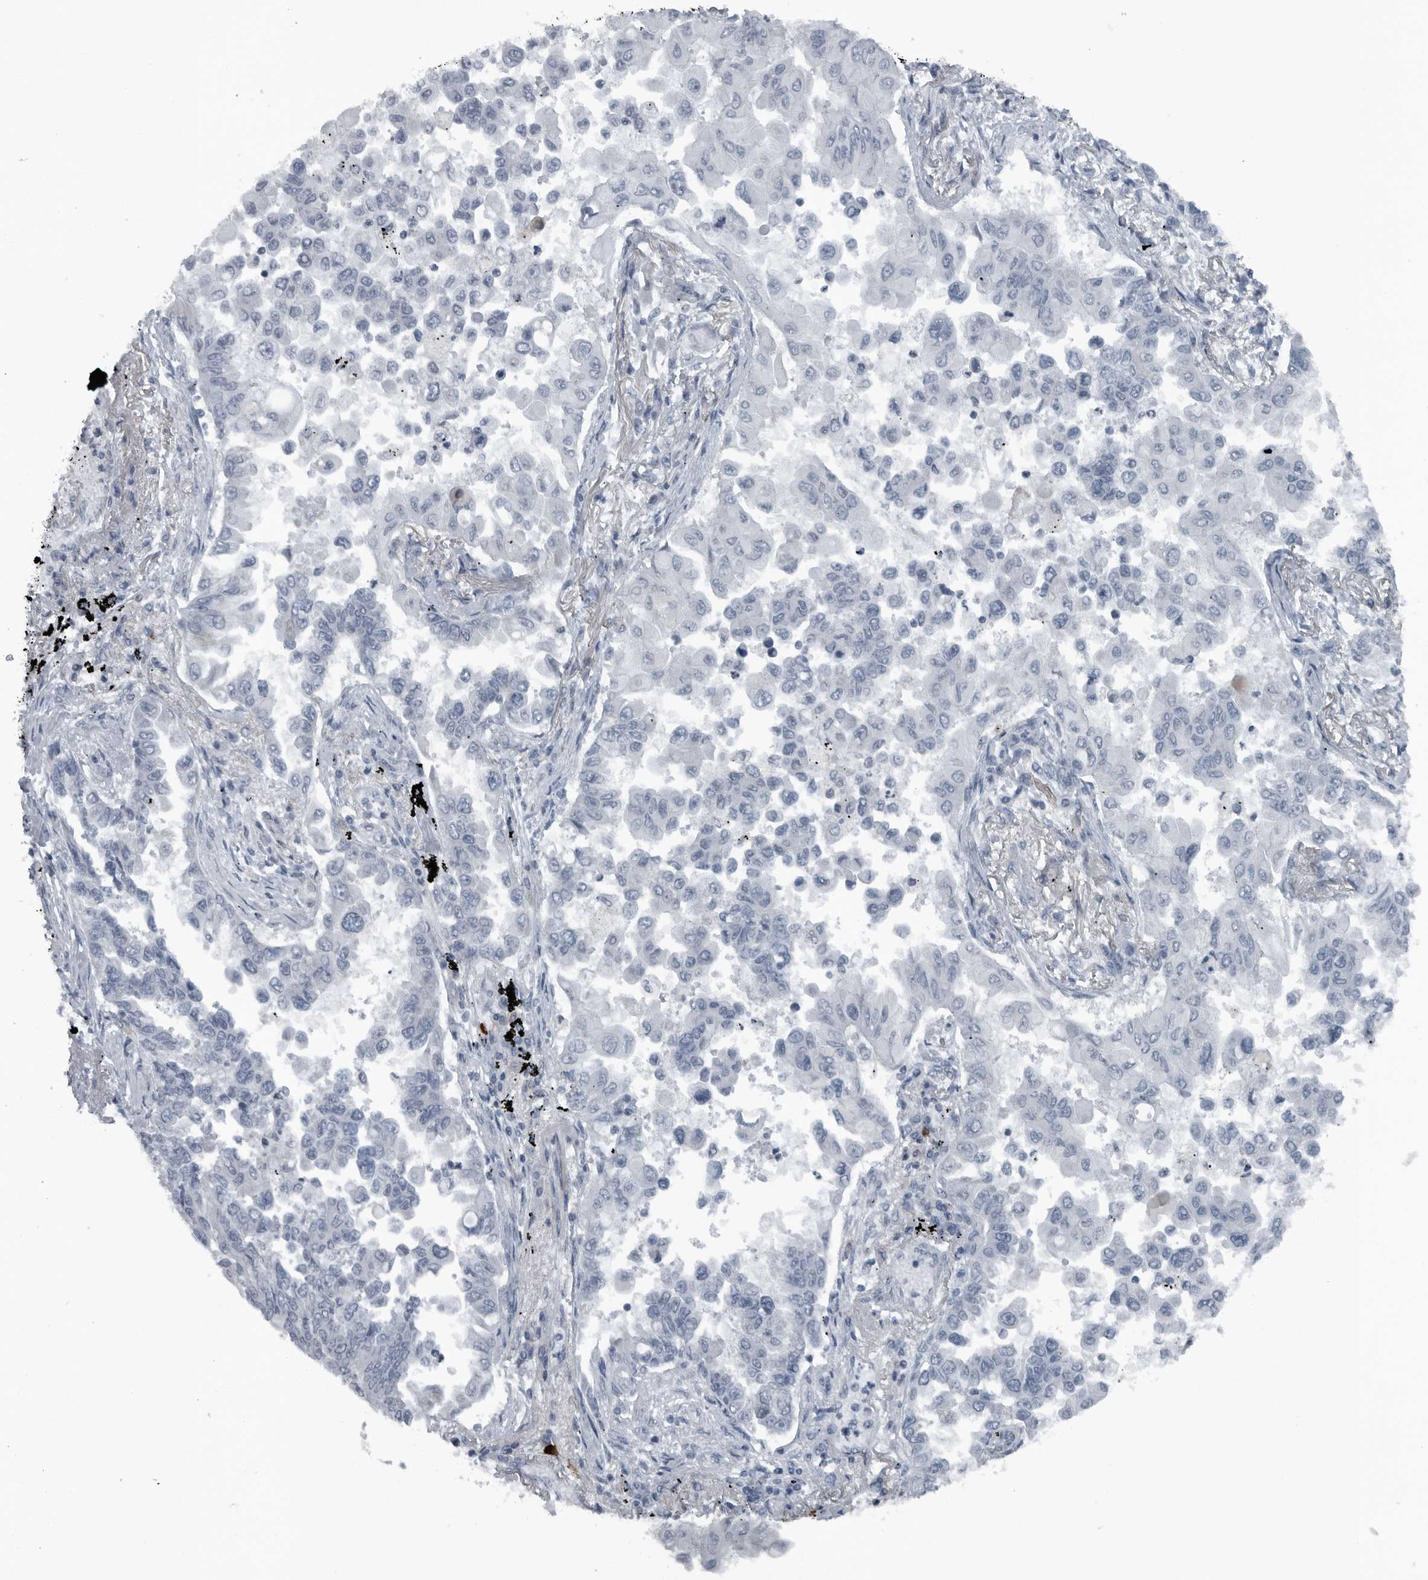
{"staining": {"intensity": "negative", "quantity": "none", "location": "none"}, "tissue": "lung cancer", "cell_type": "Tumor cells", "image_type": "cancer", "snomed": [{"axis": "morphology", "description": "Adenocarcinoma, NOS"}, {"axis": "topography", "description": "Lung"}], "caption": "Lung cancer was stained to show a protein in brown. There is no significant positivity in tumor cells.", "gene": "GAK", "patient": {"sex": "female", "age": 67}}